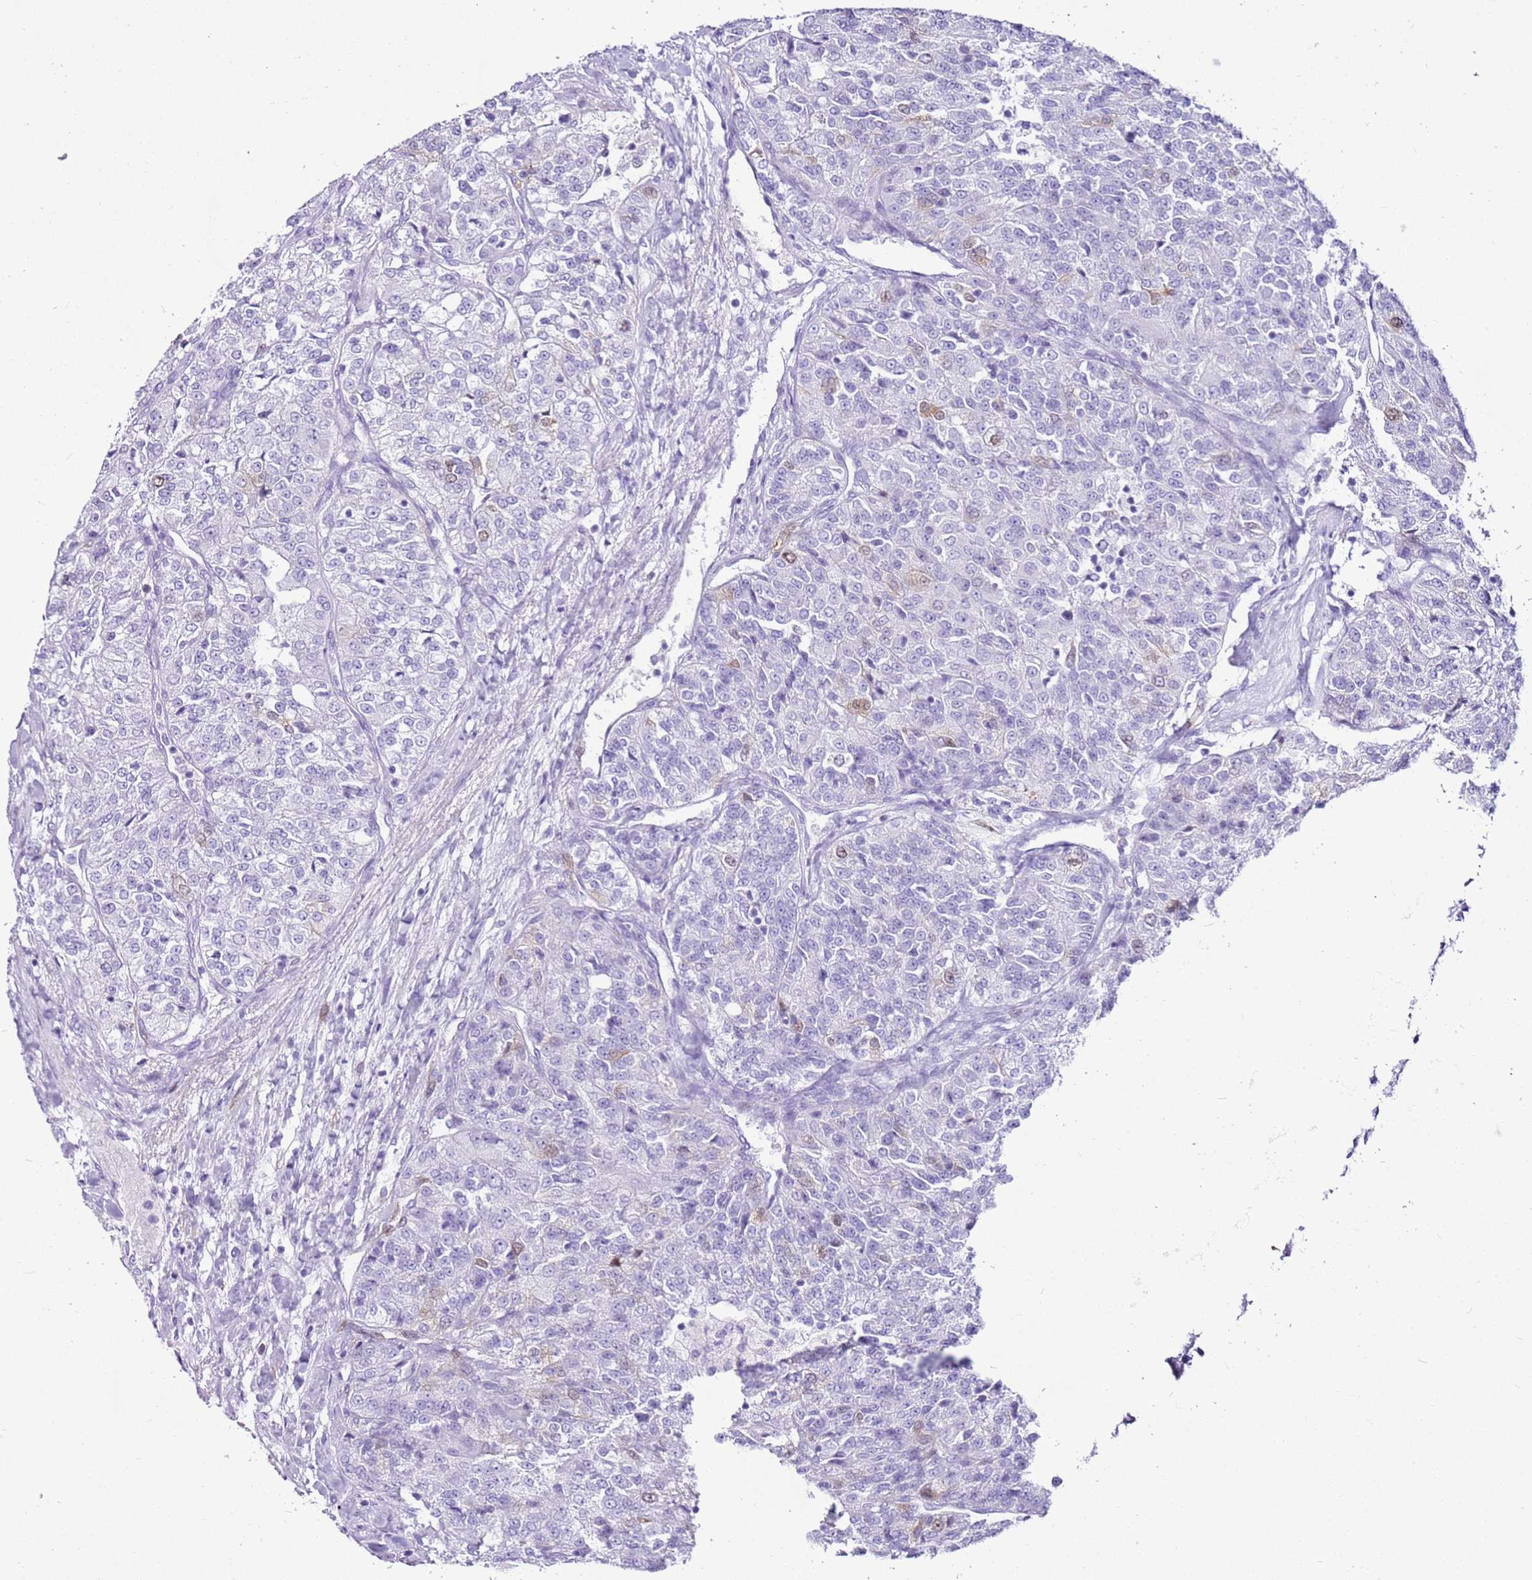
{"staining": {"intensity": "negative", "quantity": "none", "location": "none"}, "tissue": "renal cancer", "cell_type": "Tumor cells", "image_type": "cancer", "snomed": [{"axis": "morphology", "description": "Adenocarcinoma, NOS"}, {"axis": "topography", "description": "Kidney"}], "caption": "Immunohistochemical staining of renal cancer (adenocarcinoma) demonstrates no significant positivity in tumor cells. (DAB immunohistochemistry (IHC) visualized using brightfield microscopy, high magnification).", "gene": "SPC25", "patient": {"sex": "female", "age": 63}}